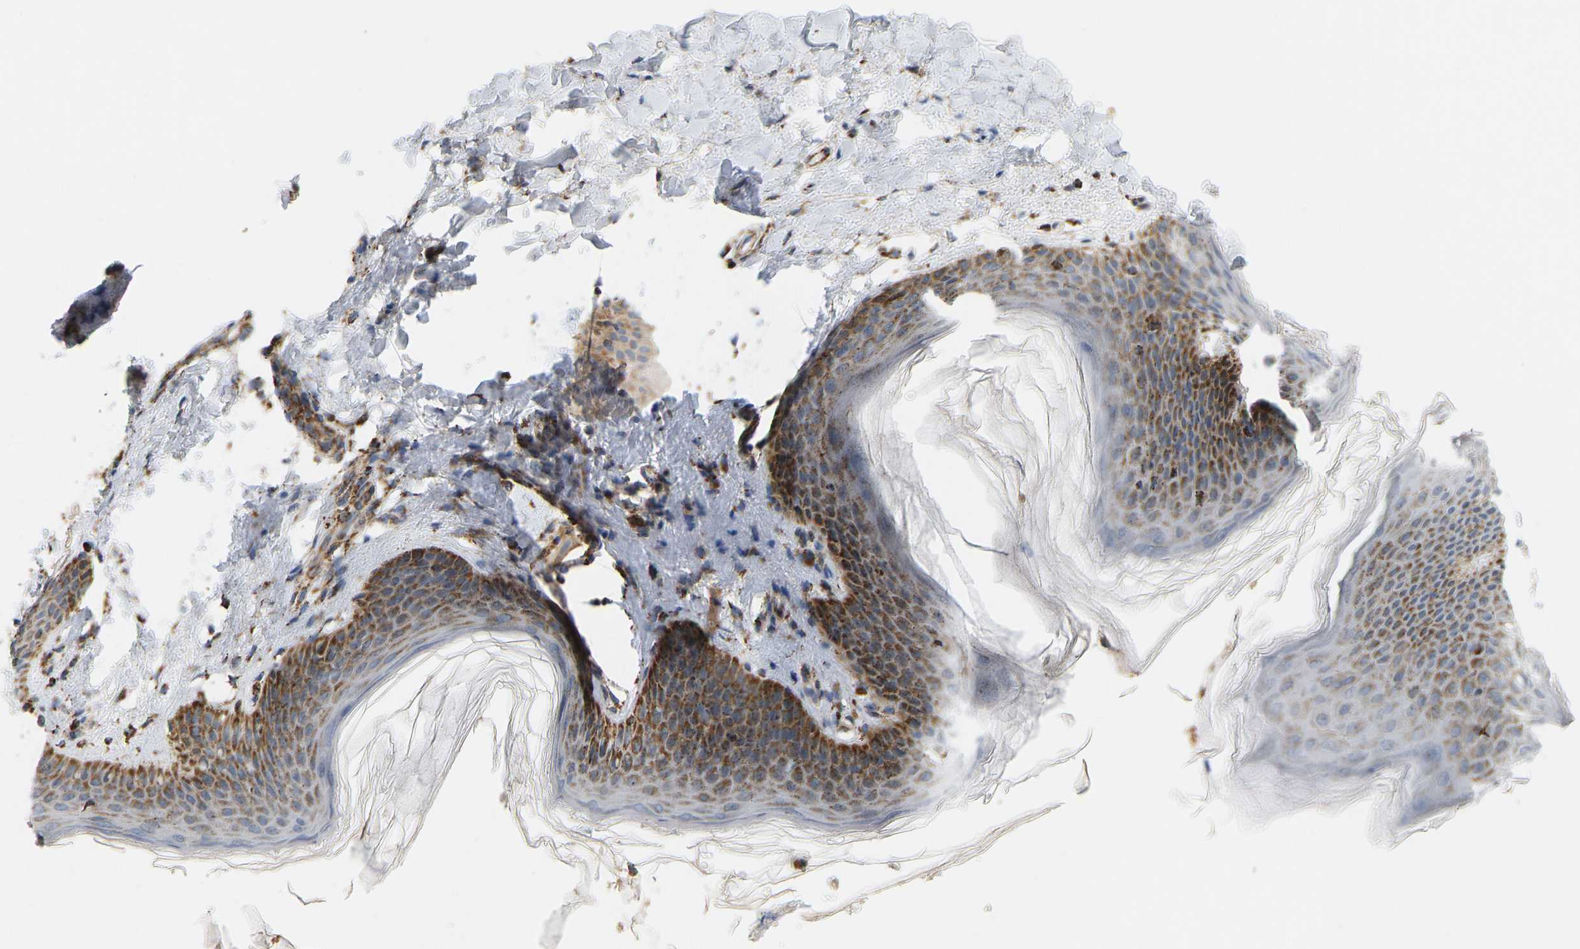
{"staining": {"intensity": "moderate", "quantity": ">75%", "location": "cytoplasmic/membranous"}, "tissue": "skin", "cell_type": "Epidermal cells", "image_type": "normal", "snomed": [{"axis": "morphology", "description": "Normal tissue, NOS"}, {"axis": "topography", "description": "Vulva"}], "caption": "This photomicrograph demonstrates IHC staining of normal skin, with medium moderate cytoplasmic/membranous staining in about >75% of epidermal cells.", "gene": "GPSM2", "patient": {"sex": "female", "age": 66}}